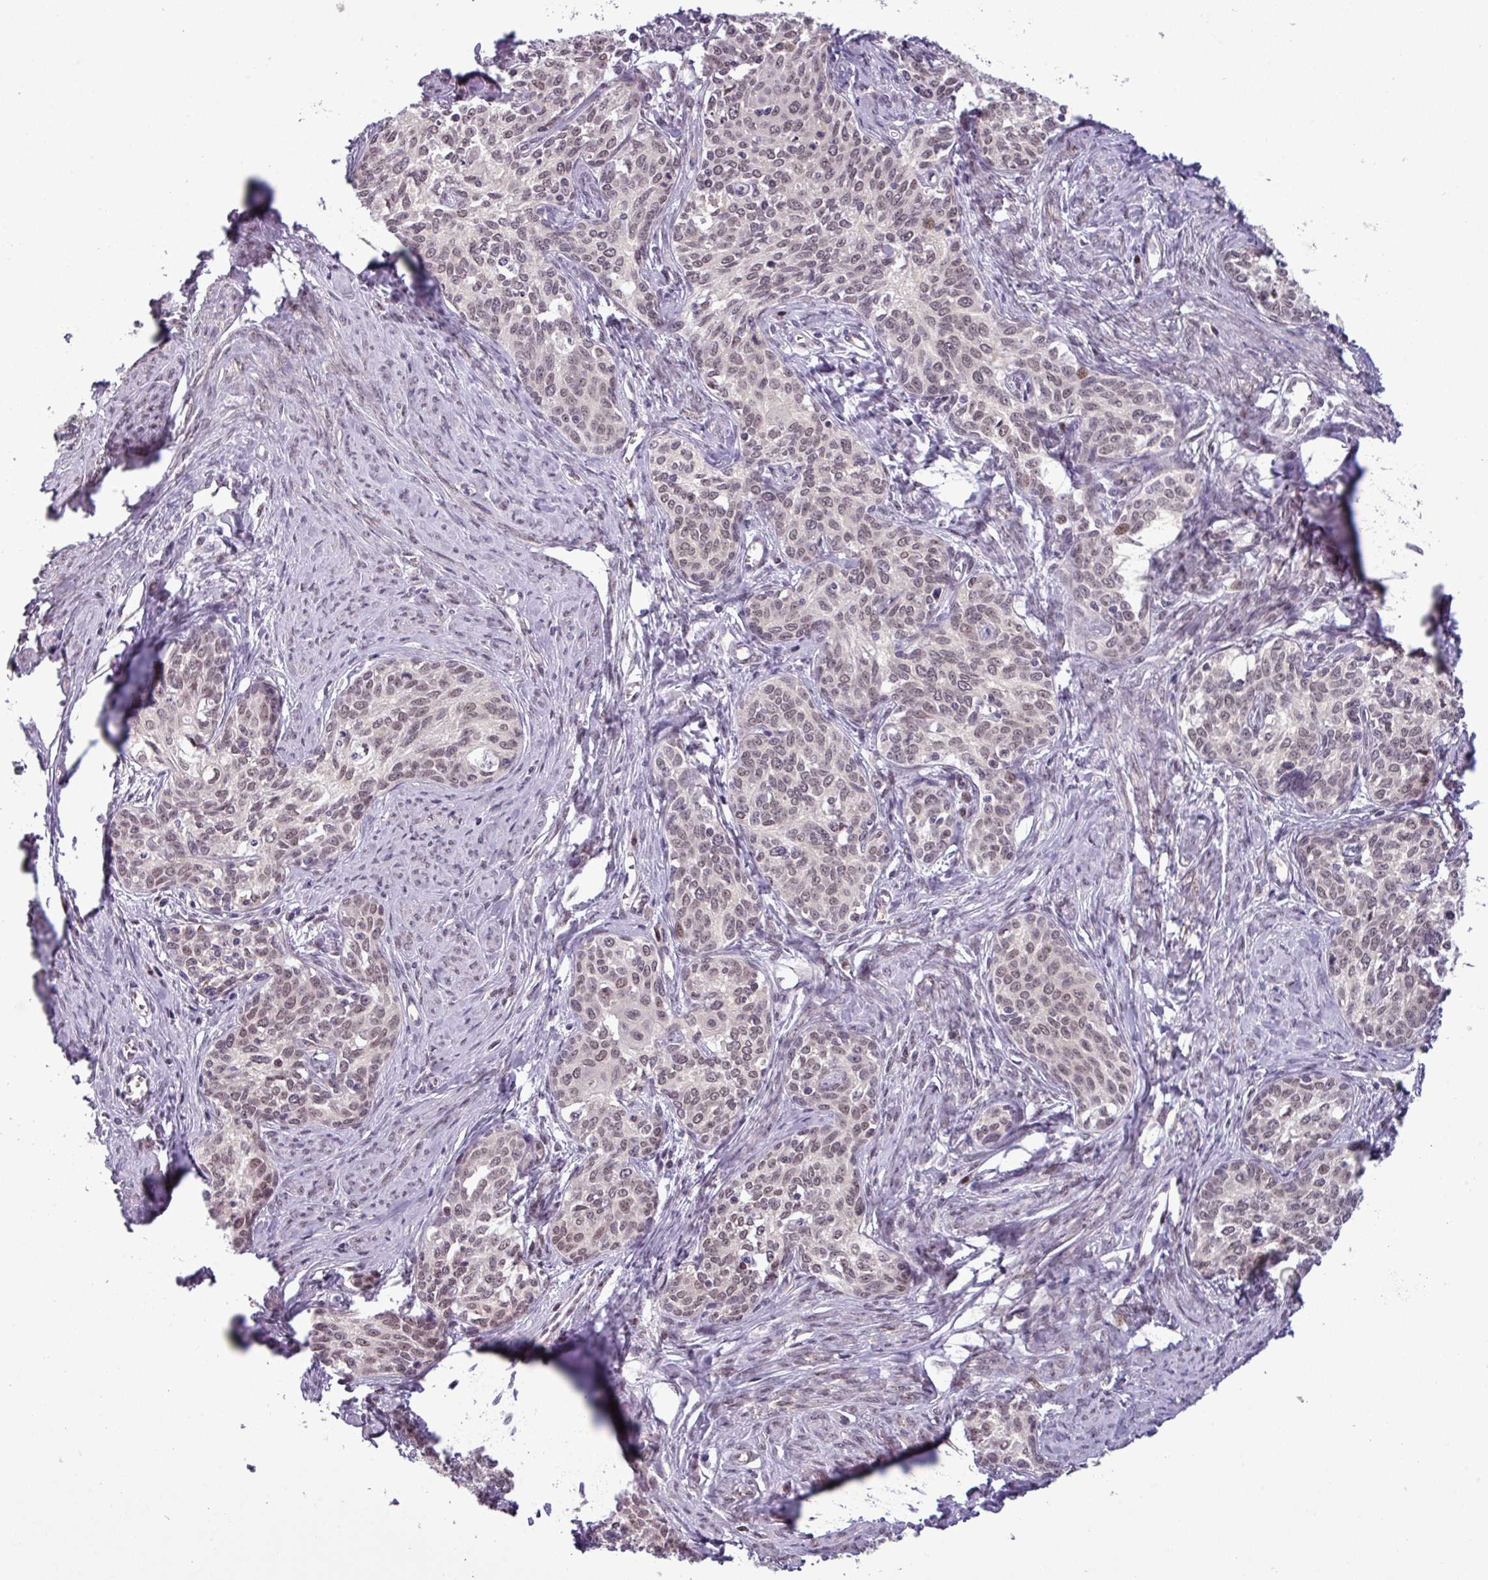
{"staining": {"intensity": "weak", "quantity": ">75%", "location": "nuclear"}, "tissue": "cervical cancer", "cell_type": "Tumor cells", "image_type": "cancer", "snomed": [{"axis": "morphology", "description": "Squamous cell carcinoma, NOS"}, {"axis": "morphology", "description": "Adenocarcinoma, NOS"}, {"axis": "topography", "description": "Cervix"}], "caption": "Cervical cancer stained for a protein shows weak nuclear positivity in tumor cells. (IHC, brightfield microscopy, high magnification).", "gene": "NPFFR1", "patient": {"sex": "female", "age": 52}}